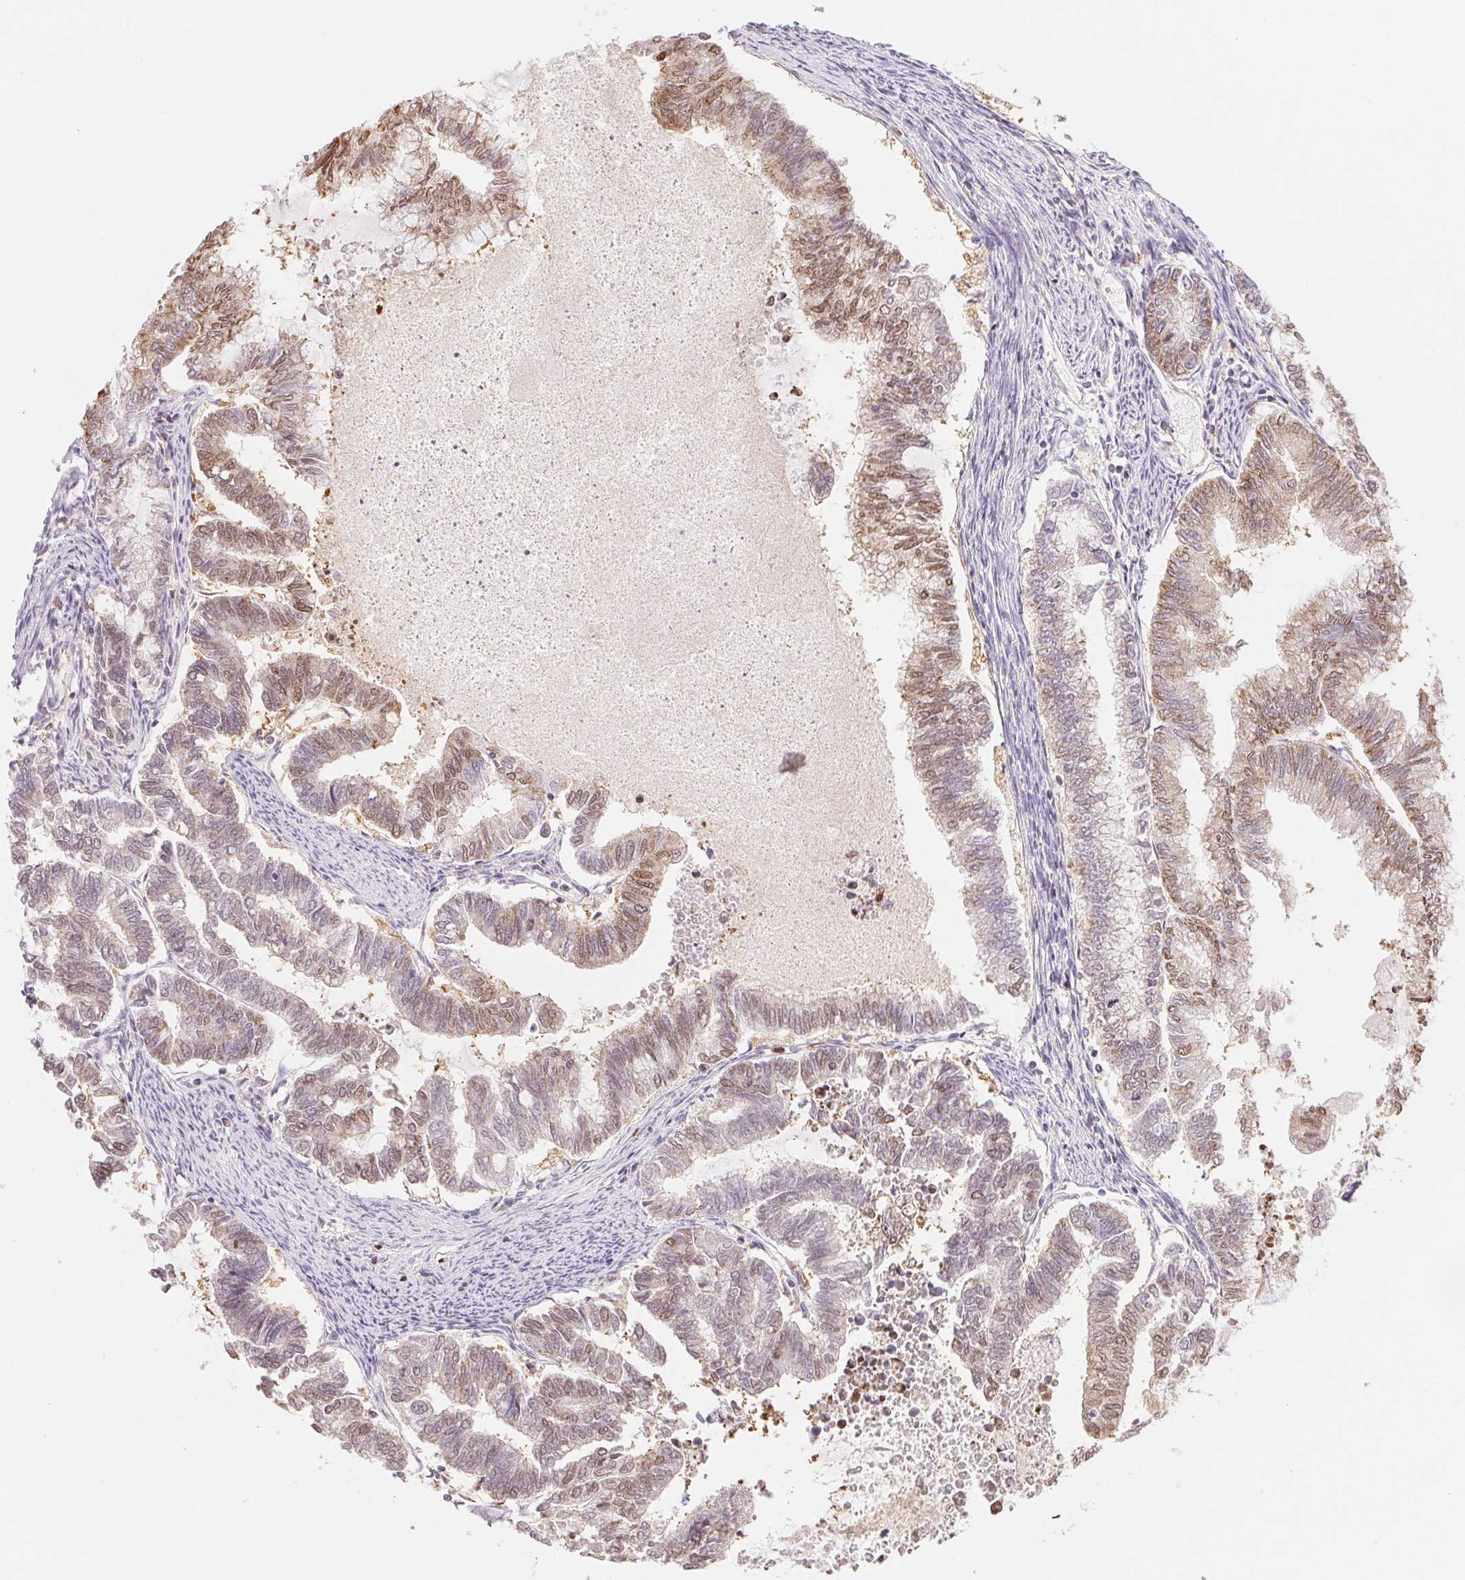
{"staining": {"intensity": "weak", "quantity": "25%-75%", "location": "cytoplasmic/membranous,nuclear"}, "tissue": "endometrial cancer", "cell_type": "Tumor cells", "image_type": "cancer", "snomed": [{"axis": "morphology", "description": "Adenocarcinoma, NOS"}, {"axis": "topography", "description": "Endometrium"}], "caption": "Endometrial adenocarcinoma stained with immunohistochemistry (IHC) displays weak cytoplasmic/membranous and nuclear expression in about 25%-75% of tumor cells.", "gene": "CDC123", "patient": {"sex": "female", "age": 79}}